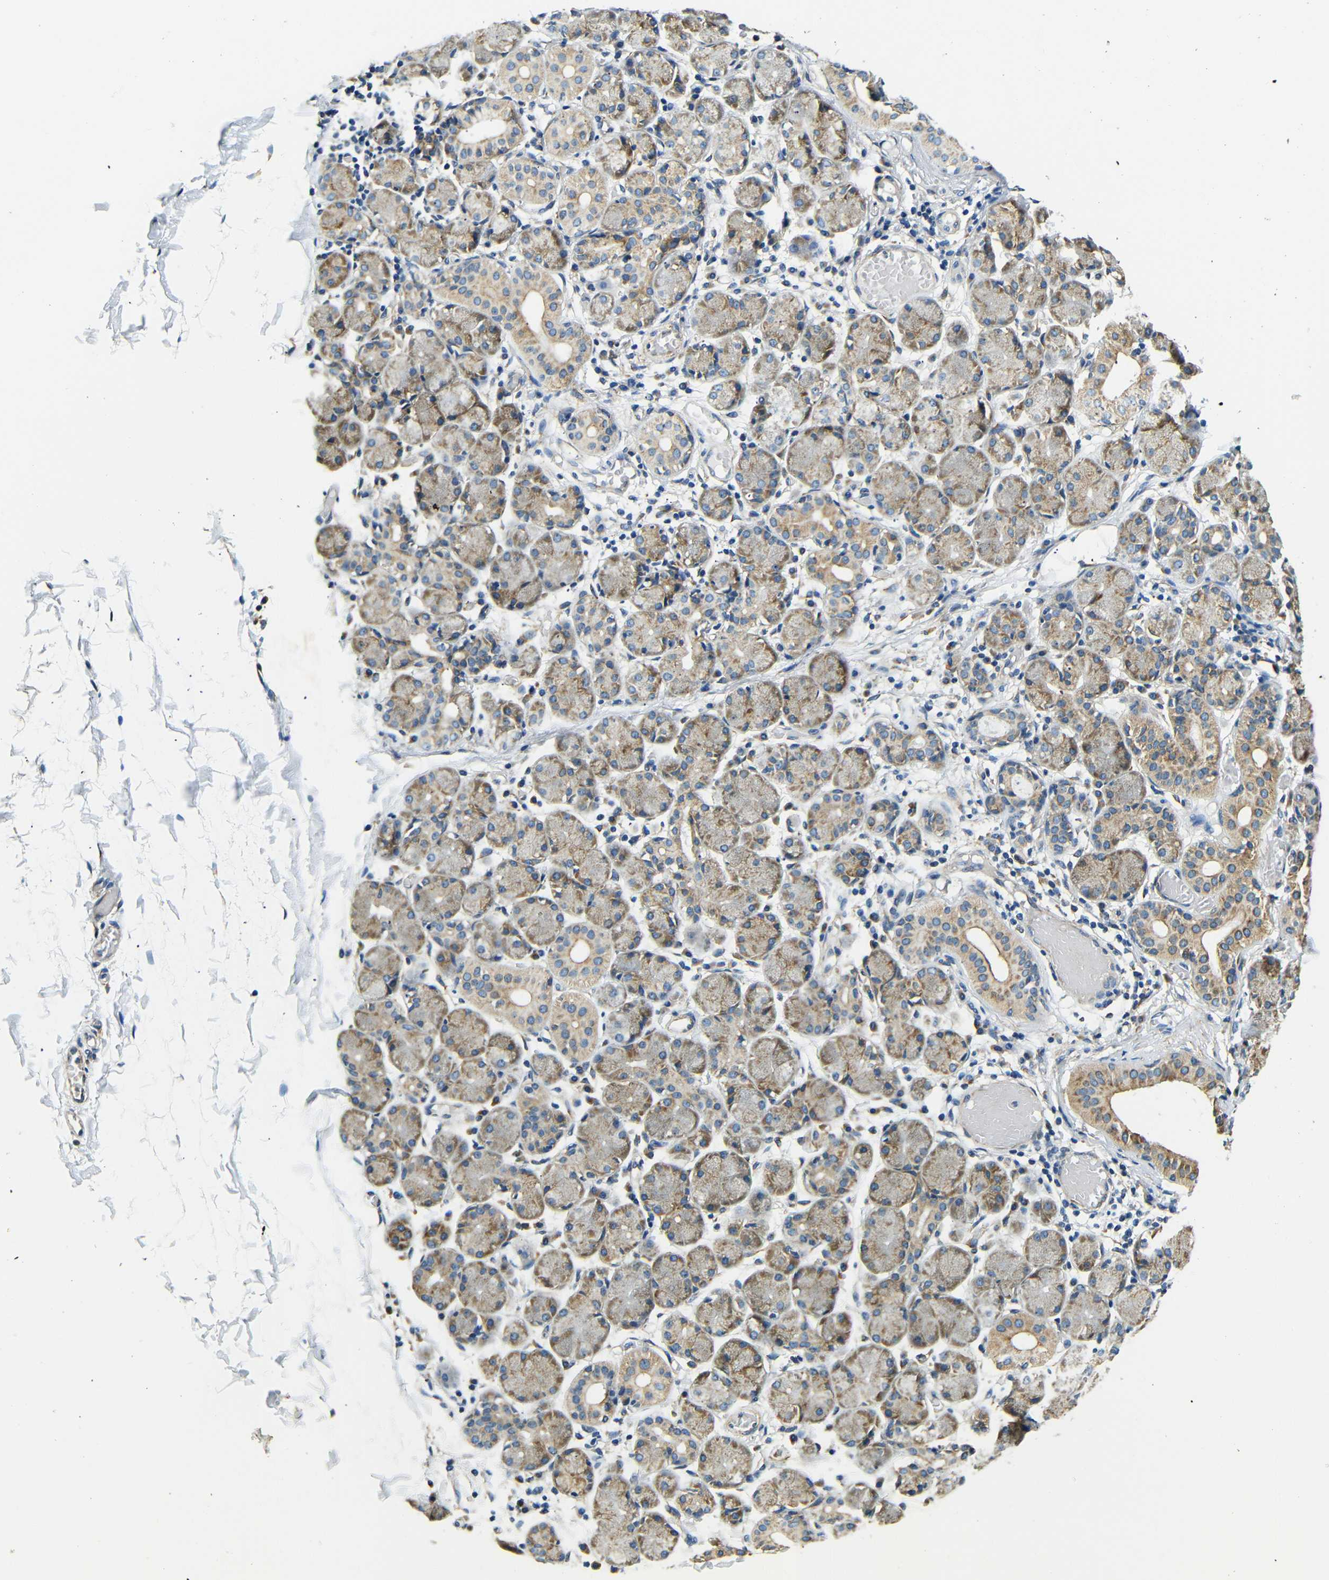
{"staining": {"intensity": "moderate", "quantity": "25%-75%", "location": "cytoplasmic/membranous"}, "tissue": "salivary gland", "cell_type": "Glandular cells", "image_type": "normal", "snomed": [{"axis": "morphology", "description": "Normal tissue, NOS"}, {"axis": "topography", "description": "Salivary gland"}], "caption": "Immunohistochemical staining of unremarkable human salivary gland displays 25%-75% levels of moderate cytoplasmic/membranous protein staining in approximately 25%-75% of glandular cells.", "gene": "VAPB", "patient": {"sex": "female", "age": 24}}